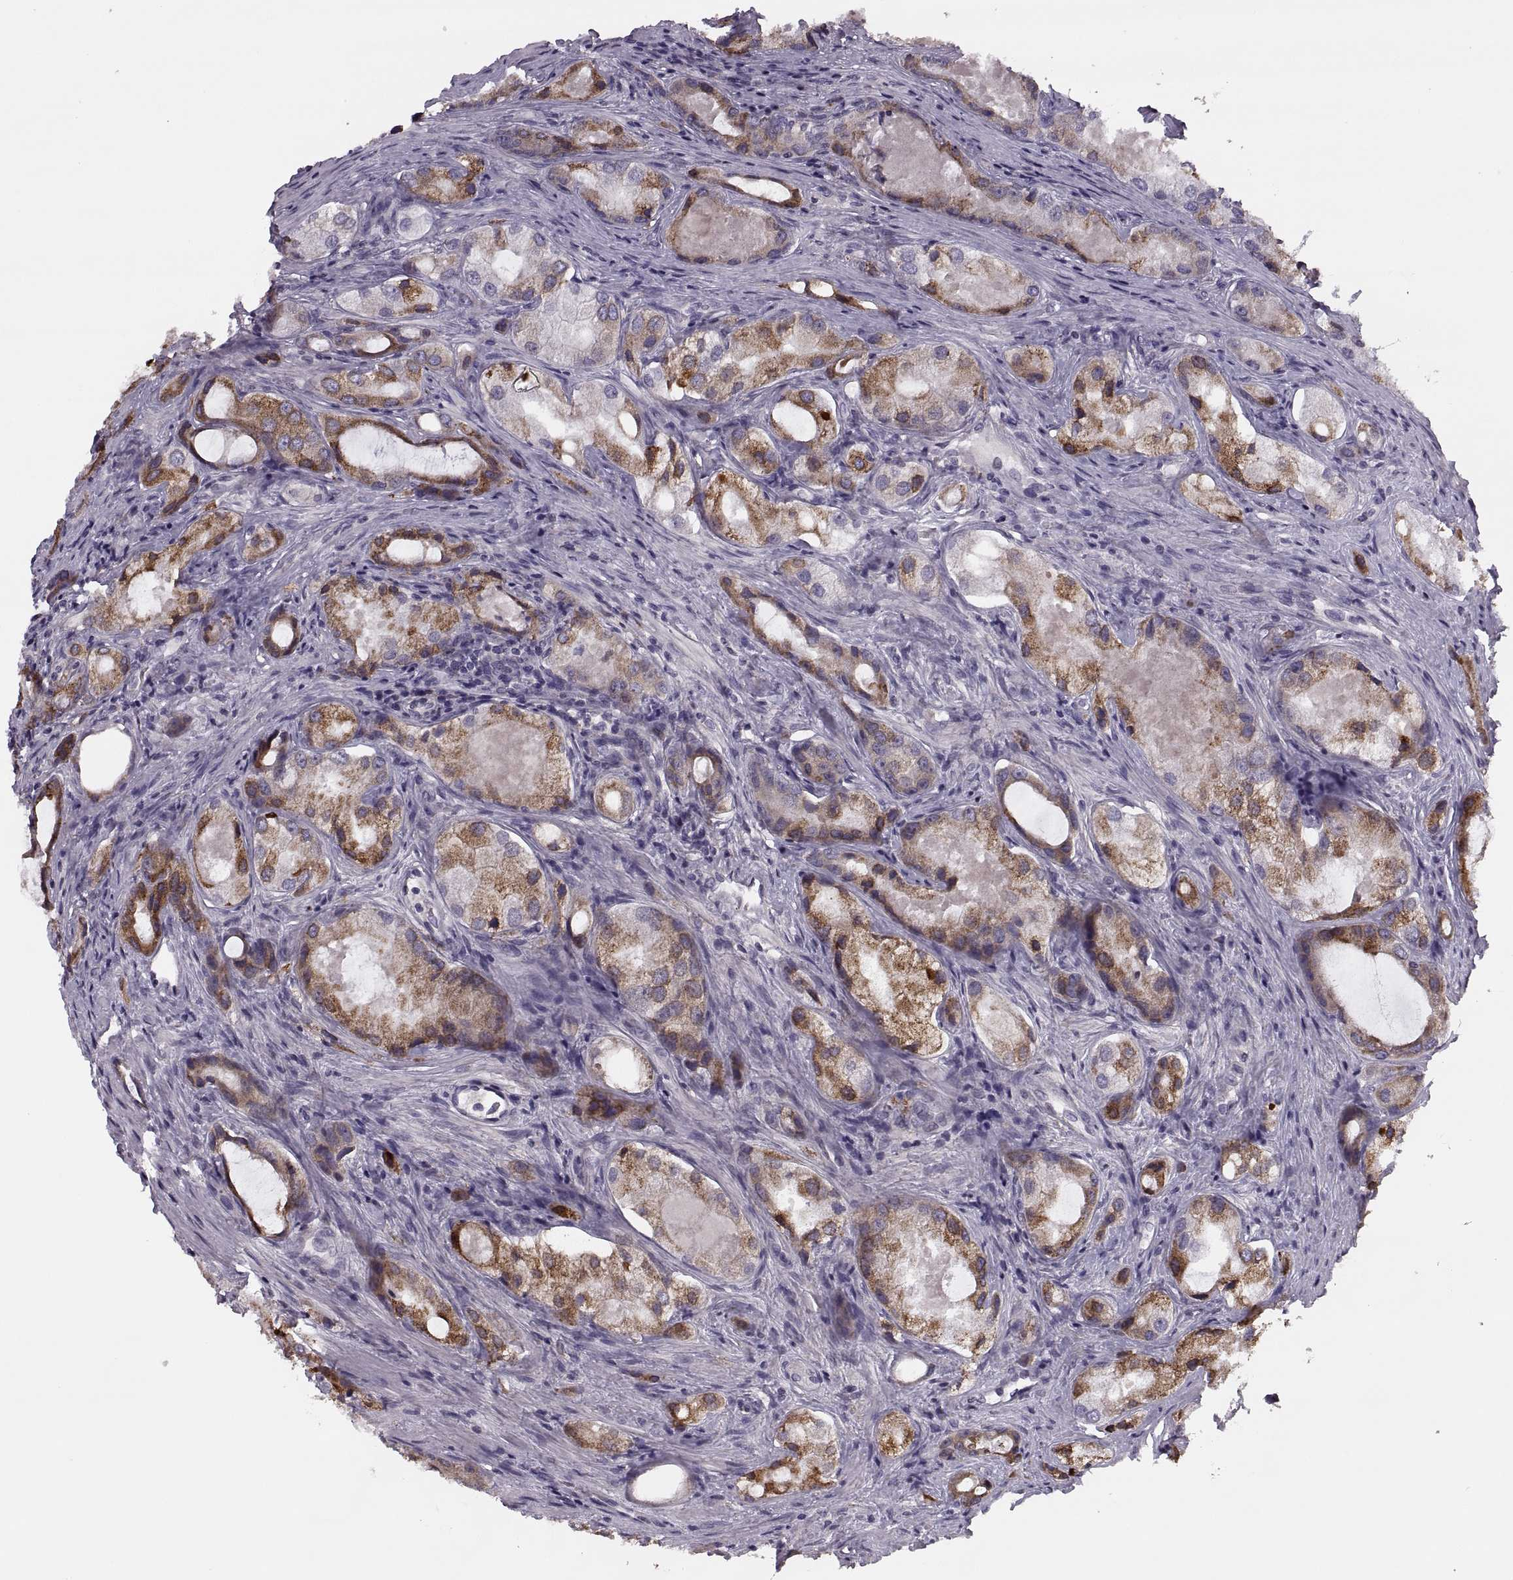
{"staining": {"intensity": "strong", "quantity": "25%-75%", "location": "cytoplasmic/membranous"}, "tissue": "prostate cancer", "cell_type": "Tumor cells", "image_type": "cancer", "snomed": [{"axis": "morphology", "description": "Adenocarcinoma, Low grade"}, {"axis": "topography", "description": "Prostate"}], "caption": "Immunohistochemical staining of human prostate adenocarcinoma (low-grade) shows high levels of strong cytoplasmic/membranous protein expression in about 25%-75% of tumor cells.", "gene": "LETM2", "patient": {"sex": "male", "age": 68}}